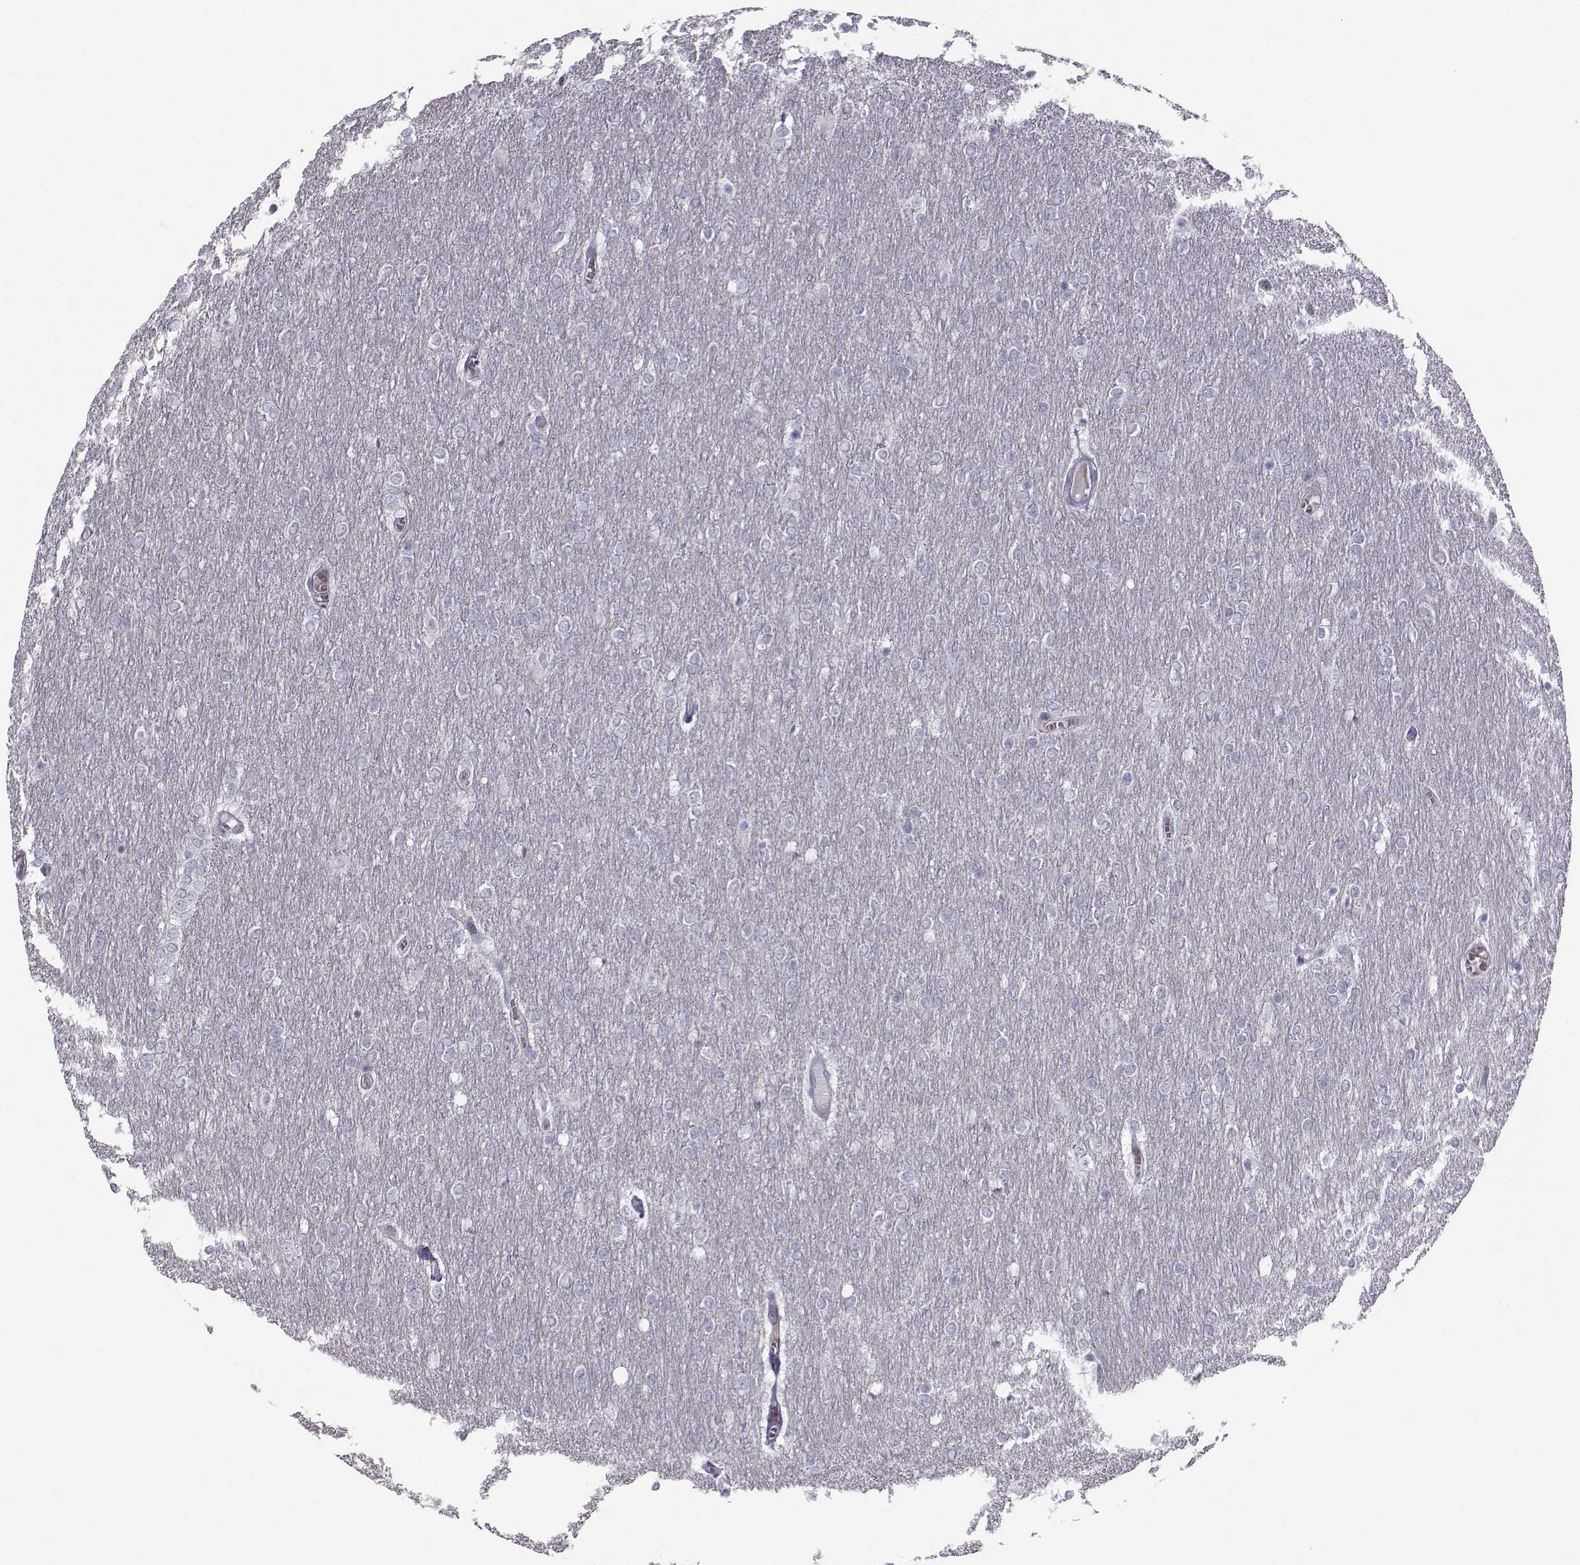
{"staining": {"intensity": "negative", "quantity": "none", "location": "none"}, "tissue": "glioma", "cell_type": "Tumor cells", "image_type": "cancer", "snomed": [{"axis": "morphology", "description": "Glioma, malignant, High grade"}, {"axis": "topography", "description": "Brain"}], "caption": "Tumor cells show no significant protein staining in glioma. The staining is performed using DAB brown chromogen with nuclei counter-stained in using hematoxylin.", "gene": "GARIN3", "patient": {"sex": "female", "age": 61}}